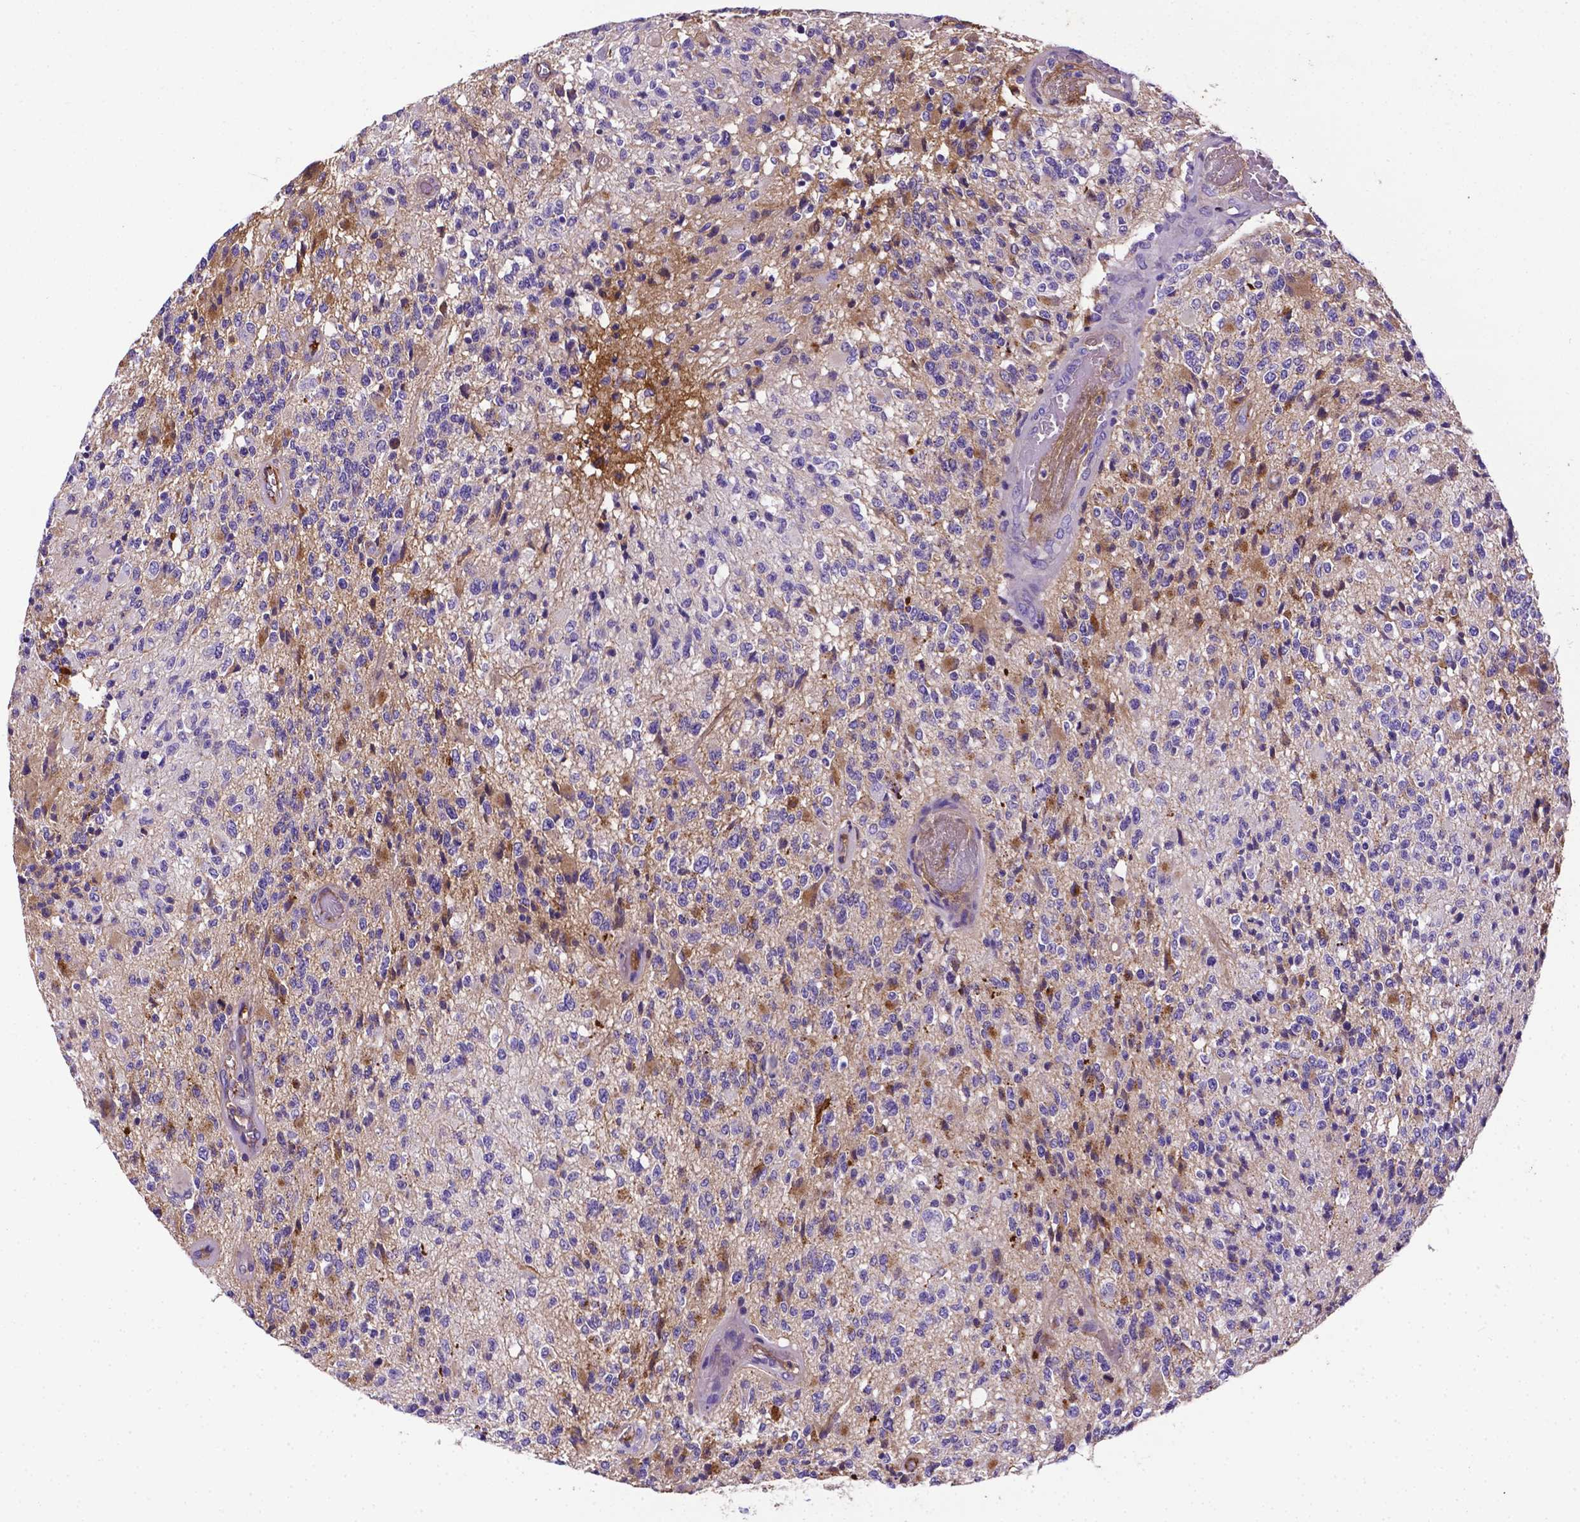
{"staining": {"intensity": "negative", "quantity": "none", "location": "none"}, "tissue": "glioma", "cell_type": "Tumor cells", "image_type": "cancer", "snomed": [{"axis": "morphology", "description": "Glioma, malignant, High grade"}, {"axis": "topography", "description": "Brain"}], "caption": "Micrograph shows no protein staining in tumor cells of glioma tissue.", "gene": "APOE", "patient": {"sex": "female", "age": 63}}